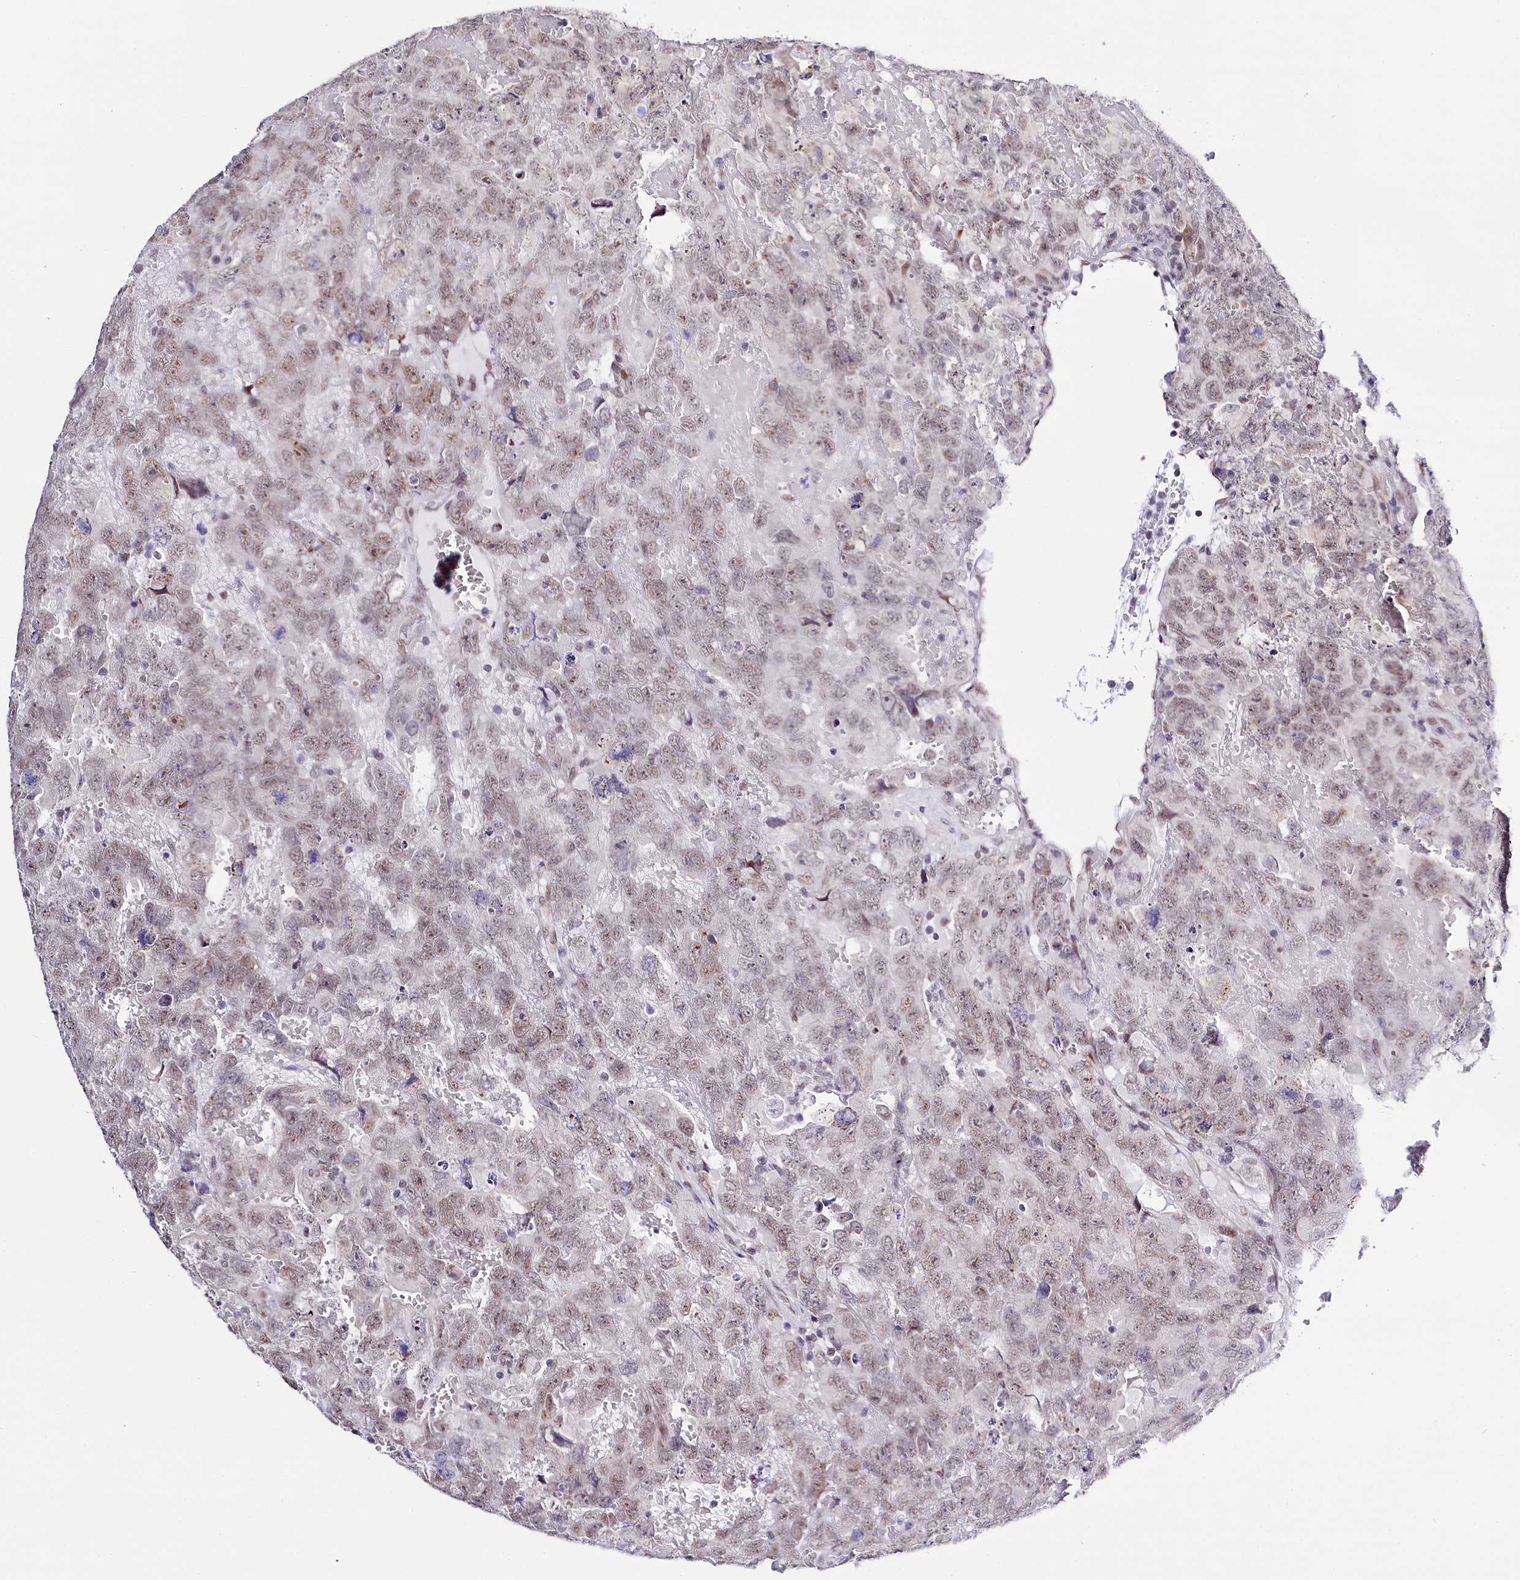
{"staining": {"intensity": "weak", "quantity": ">75%", "location": "nuclear"}, "tissue": "testis cancer", "cell_type": "Tumor cells", "image_type": "cancer", "snomed": [{"axis": "morphology", "description": "Carcinoma, Embryonal, NOS"}, {"axis": "topography", "description": "Testis"}], "caption": "IHC (DAB (3,3'-diaminobenzidine)) staining of human testis cancer (embryonal carcinoma) displays weak nuclear protein positivity in about >75% of tumor cells.", "gene": "SPATS2", "patient": {"sex": "male", "age": 45}}